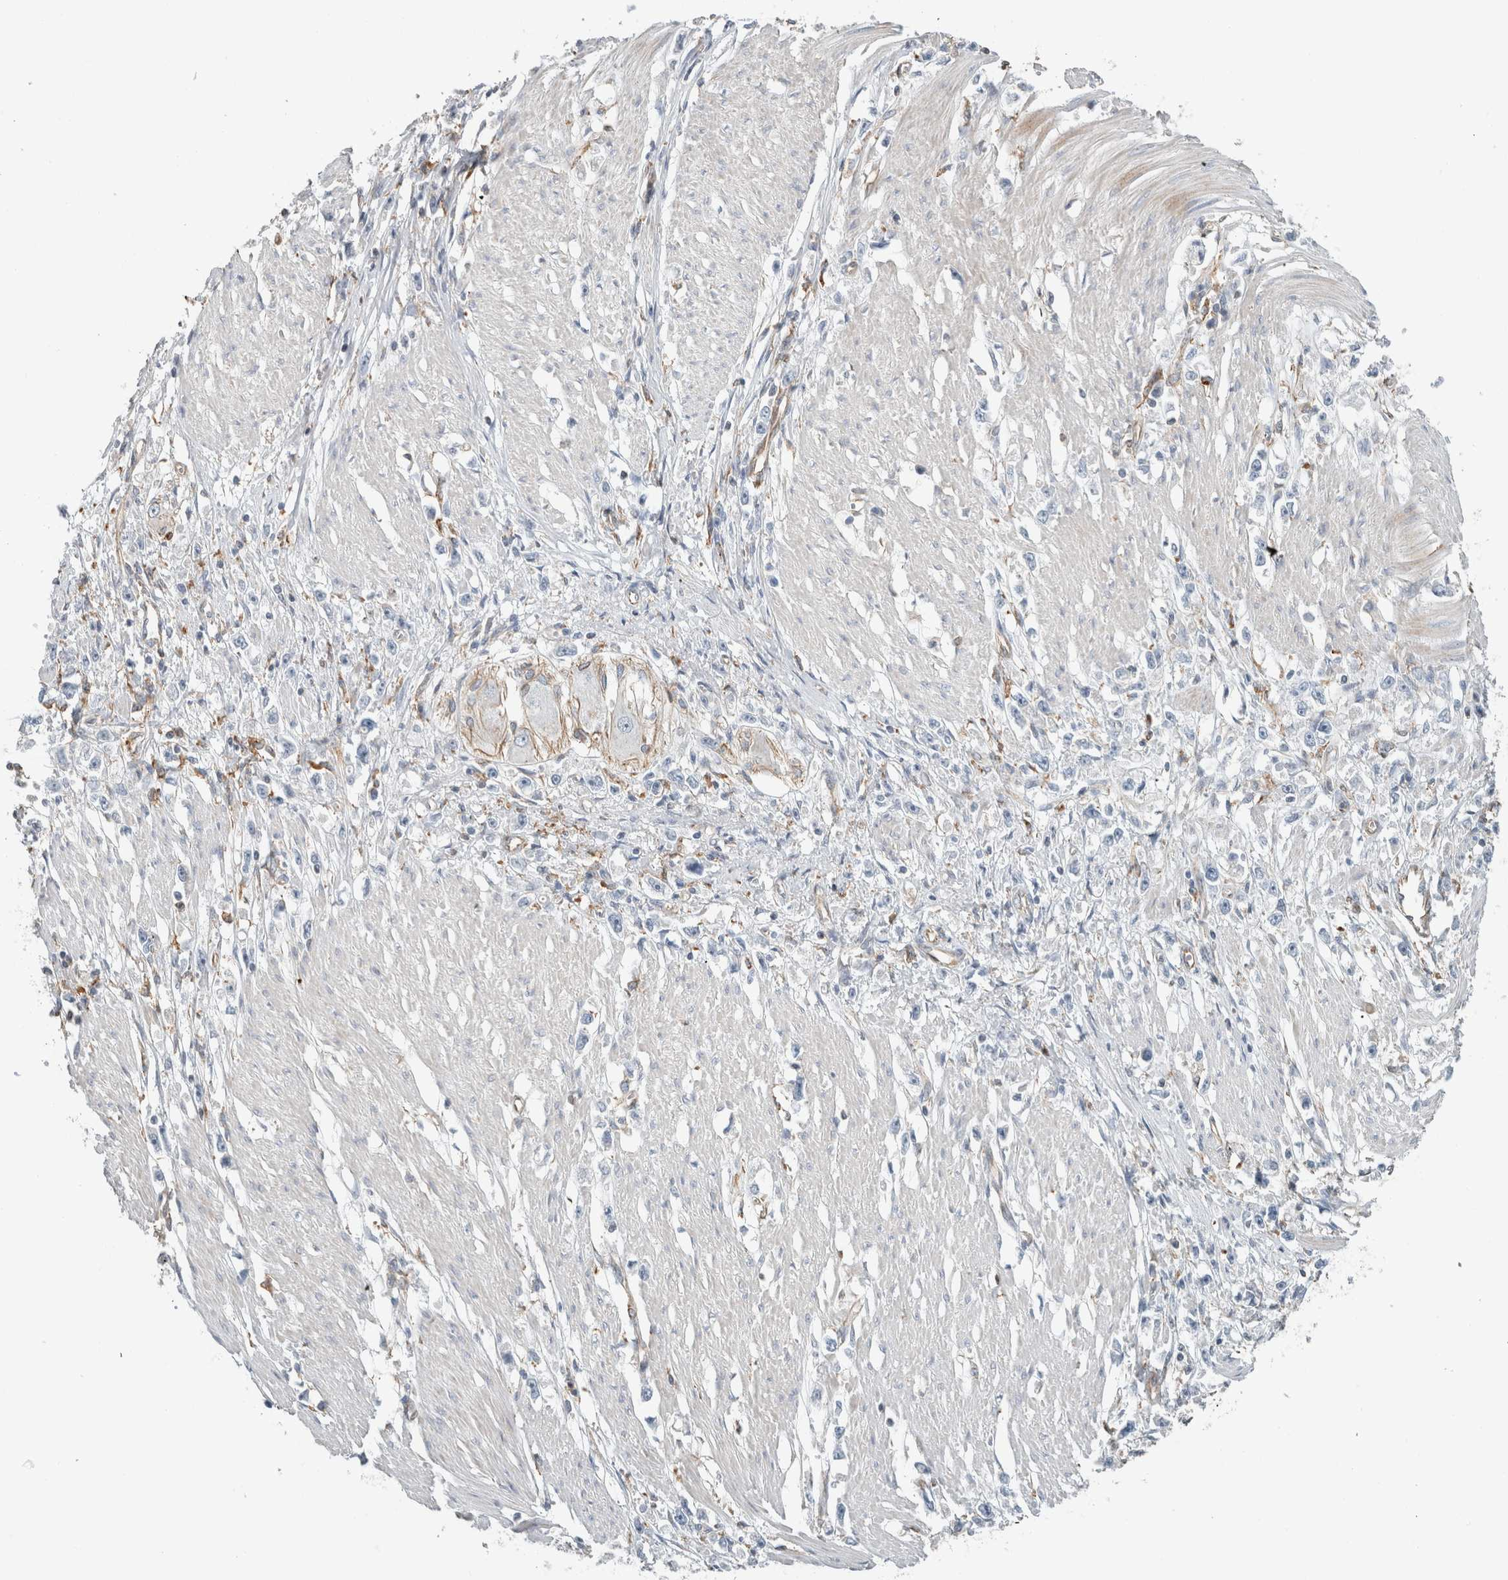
{"staining": {"intensity": "negative", "quantity": "none", "location": "none"}, "tissue": "stomach cancer", "cell_type": "Tumor cells", "image_type": "cancer", "snomed": [{"axis": "morphology", "description": "Adenocarcinoma, NOS"}, {"axis": "topography", "description": "Stomach"}], "caption": "Adenocarcinoma (stomach) was stained to show a protein in brown. There is no significant positivity in tumor cells.", "gene": "LY86", "patient": {"sex": "female", "age": 59}}